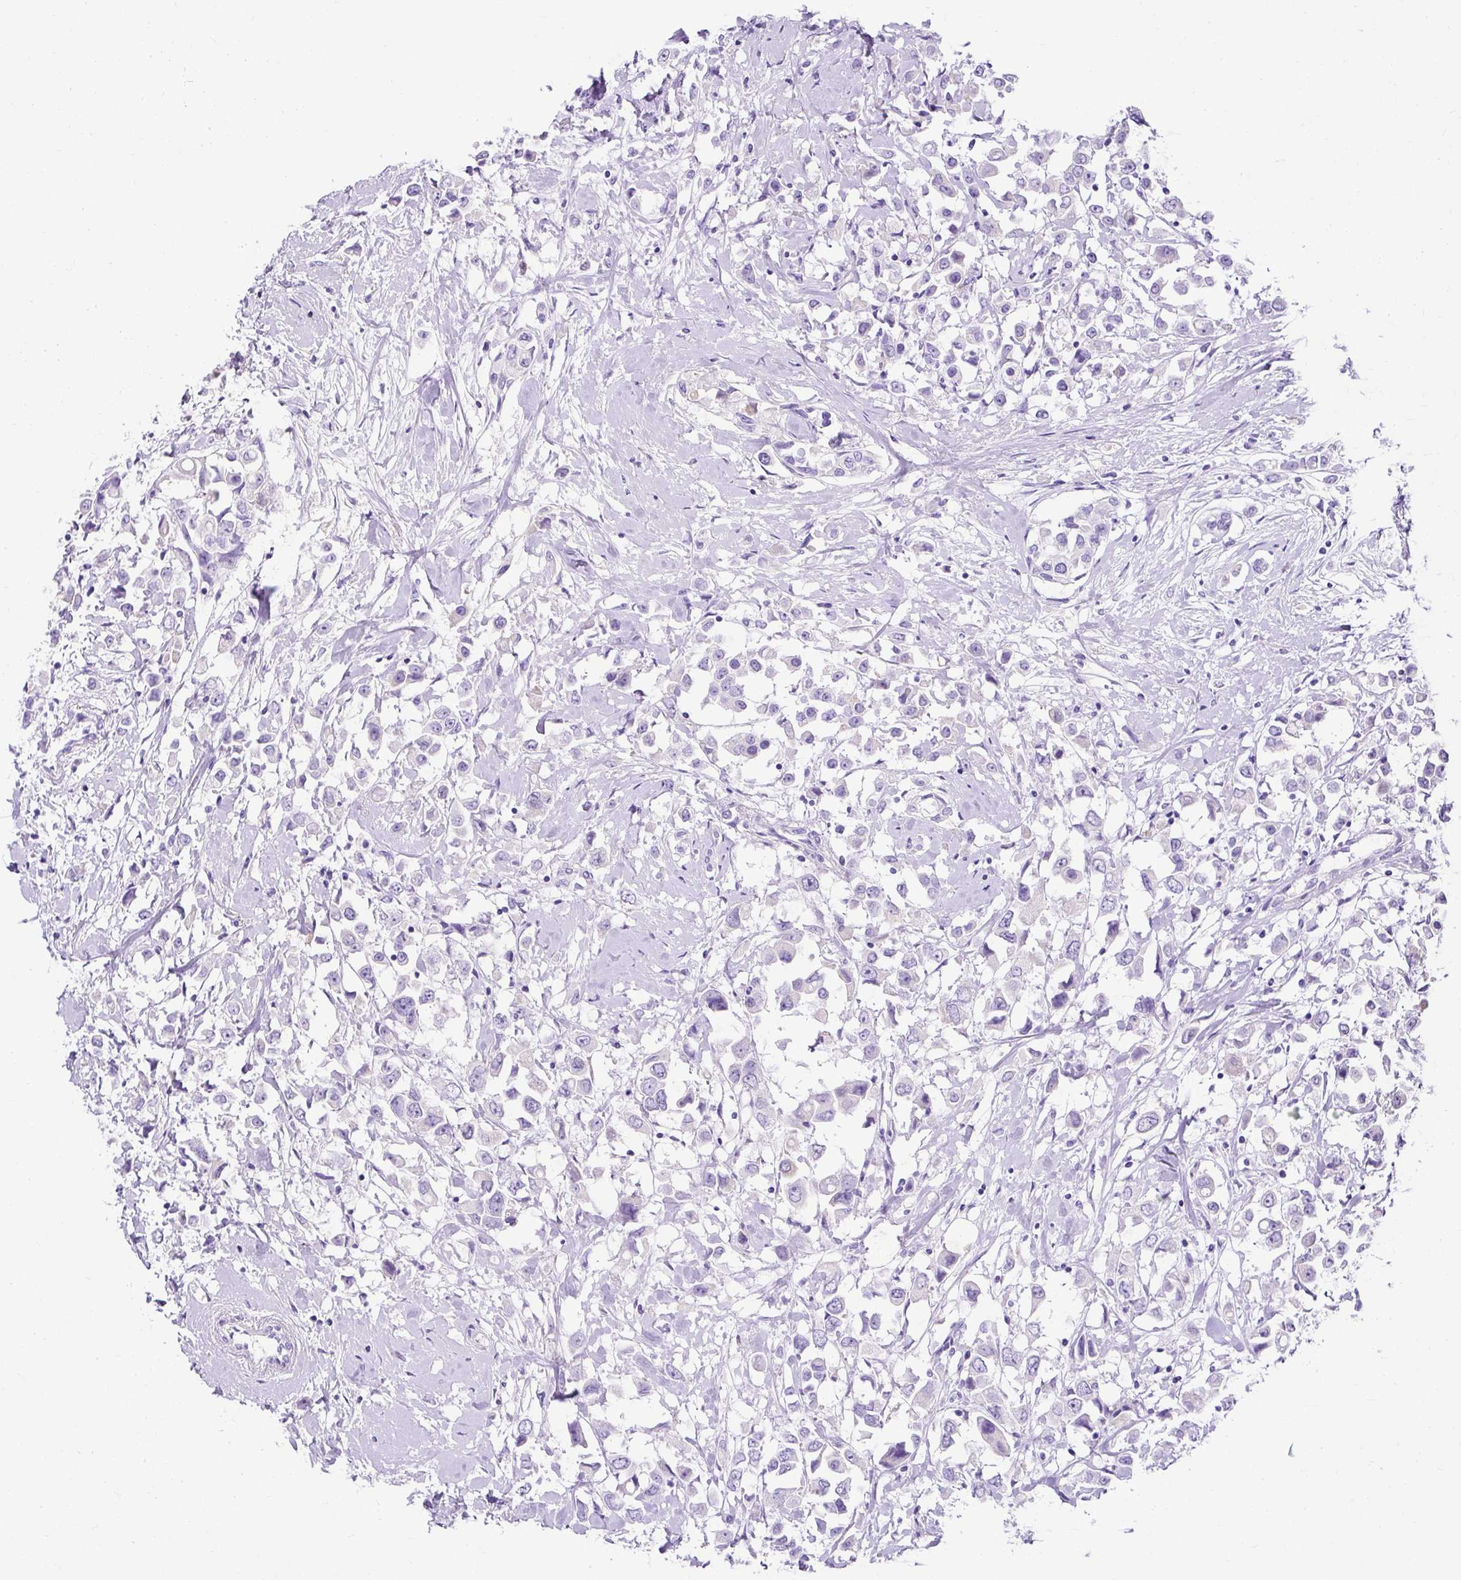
{"staining": {"intensity": "negative", "quantity": "none", "location": "none"}, "tissue": "breast cancer", "cell_type": "Tumor cells", "image_type": "cancer", "snomed": [{"axis": "morphology", "description": "Duct carcinoma"}, {"axis": "topography", "description": "Breast"}], "caption": "Tumor cells are negative for protein expression in human breast cancer (infiltrating ductal carcinoma). Brightfield microscopy of immunohistochemistry (IHC) stained with DAB (brown) and hematoxylin (blue), captured at high magnification.", "gene": "KRT12", "patient": {"sex": "female", "age": 61}}